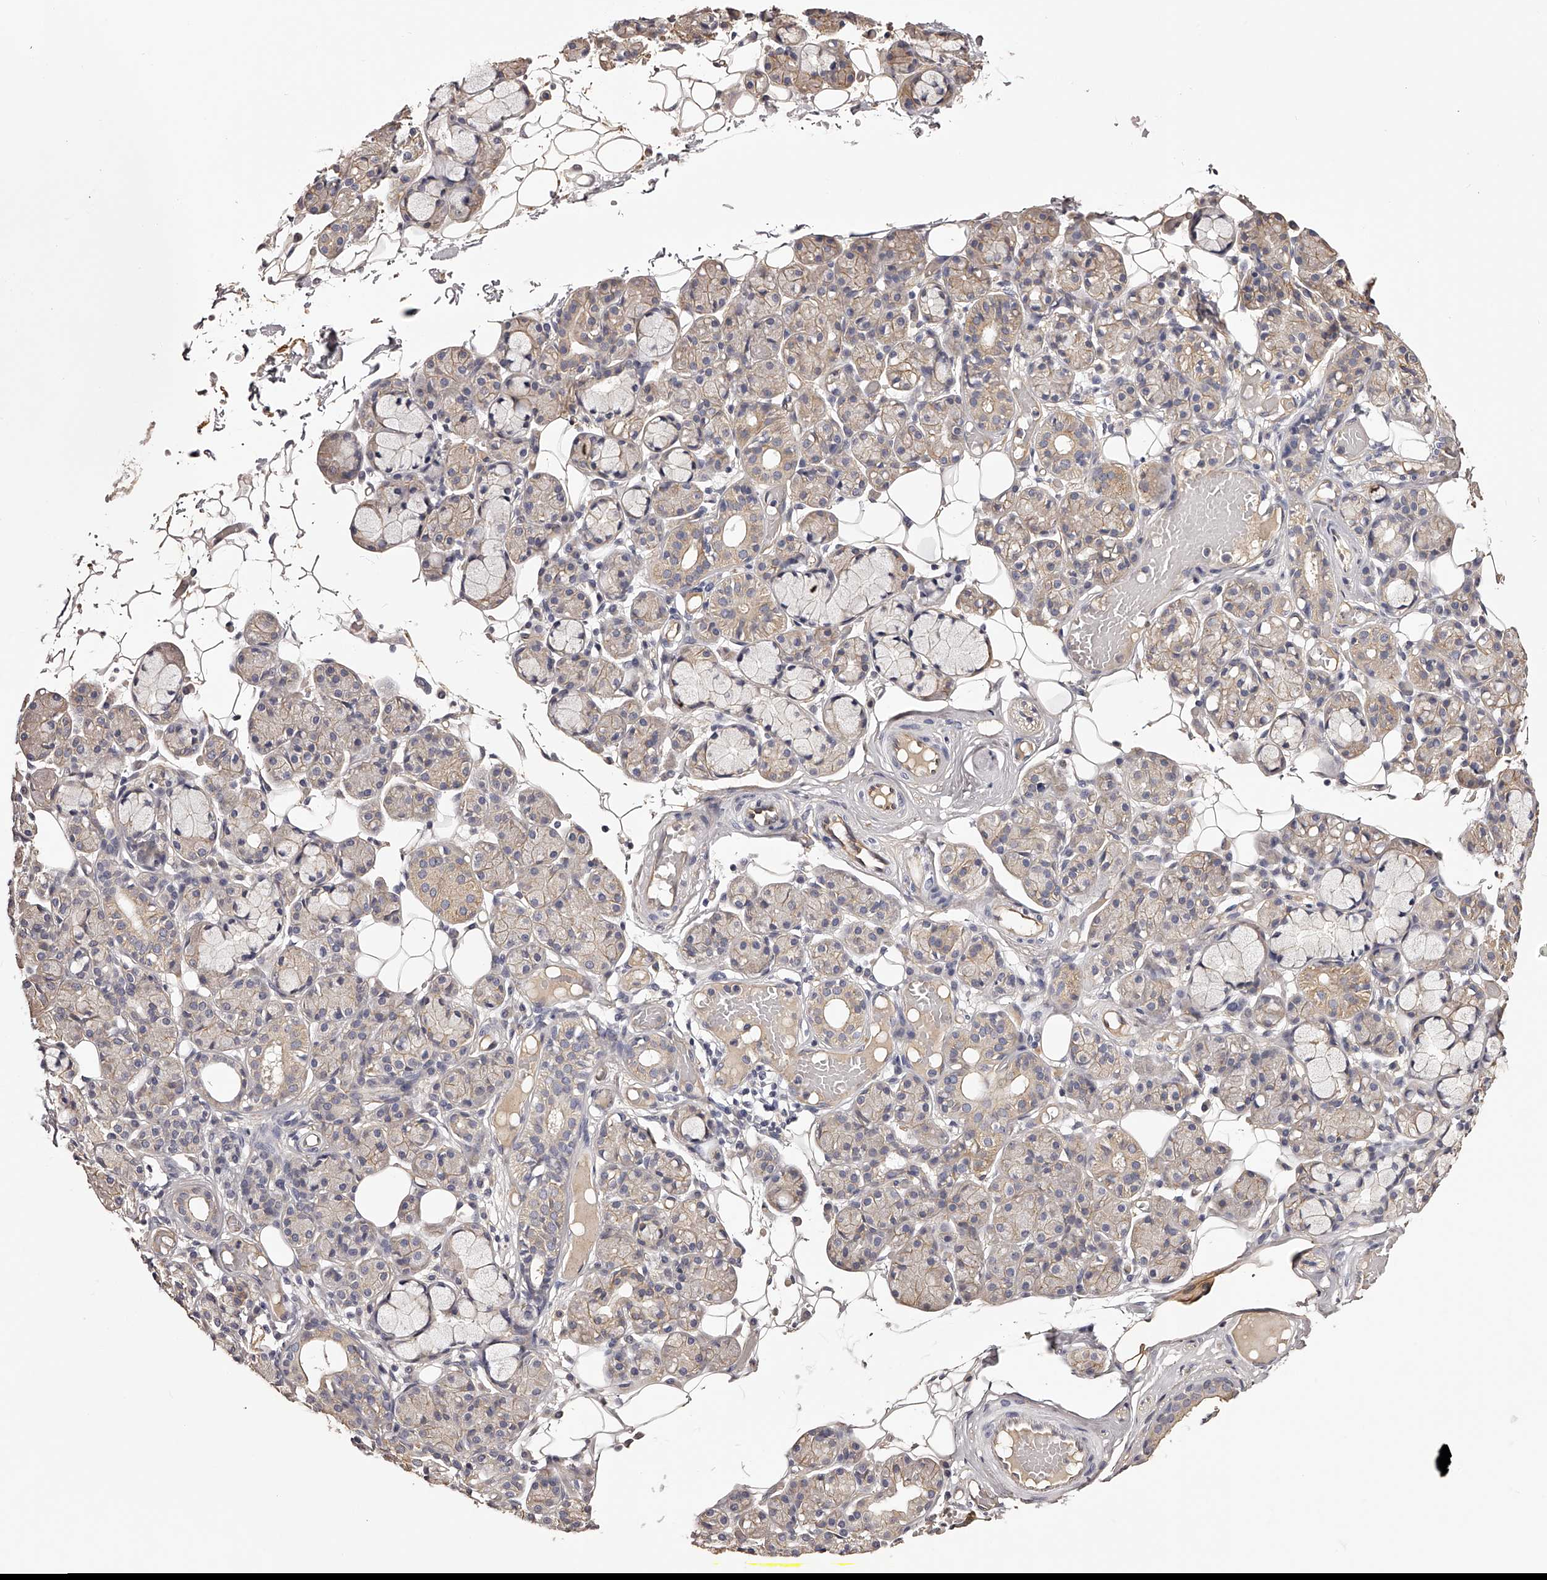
{"staining": {"intensity": "weak", "quantity": "25%-75%", "location": "cytoplasmic/membranous"}, "tissue": "salivary gland", "cell_type": "Glandular cells", "image_type": "normal", "snomed": [{"axis": "morphology", "description": "Normal tissue, NOS"}, {"axis": "topography", "description": "Salivary gland"}], "caption": "IHC of benign human salivary gland demonstrates low levels of weak cytoplasmic/membranous expression in approximately 25%-75% of glandular cells.", "gene": "LTV1", "patient": {"sex": "male", "age": 63}}